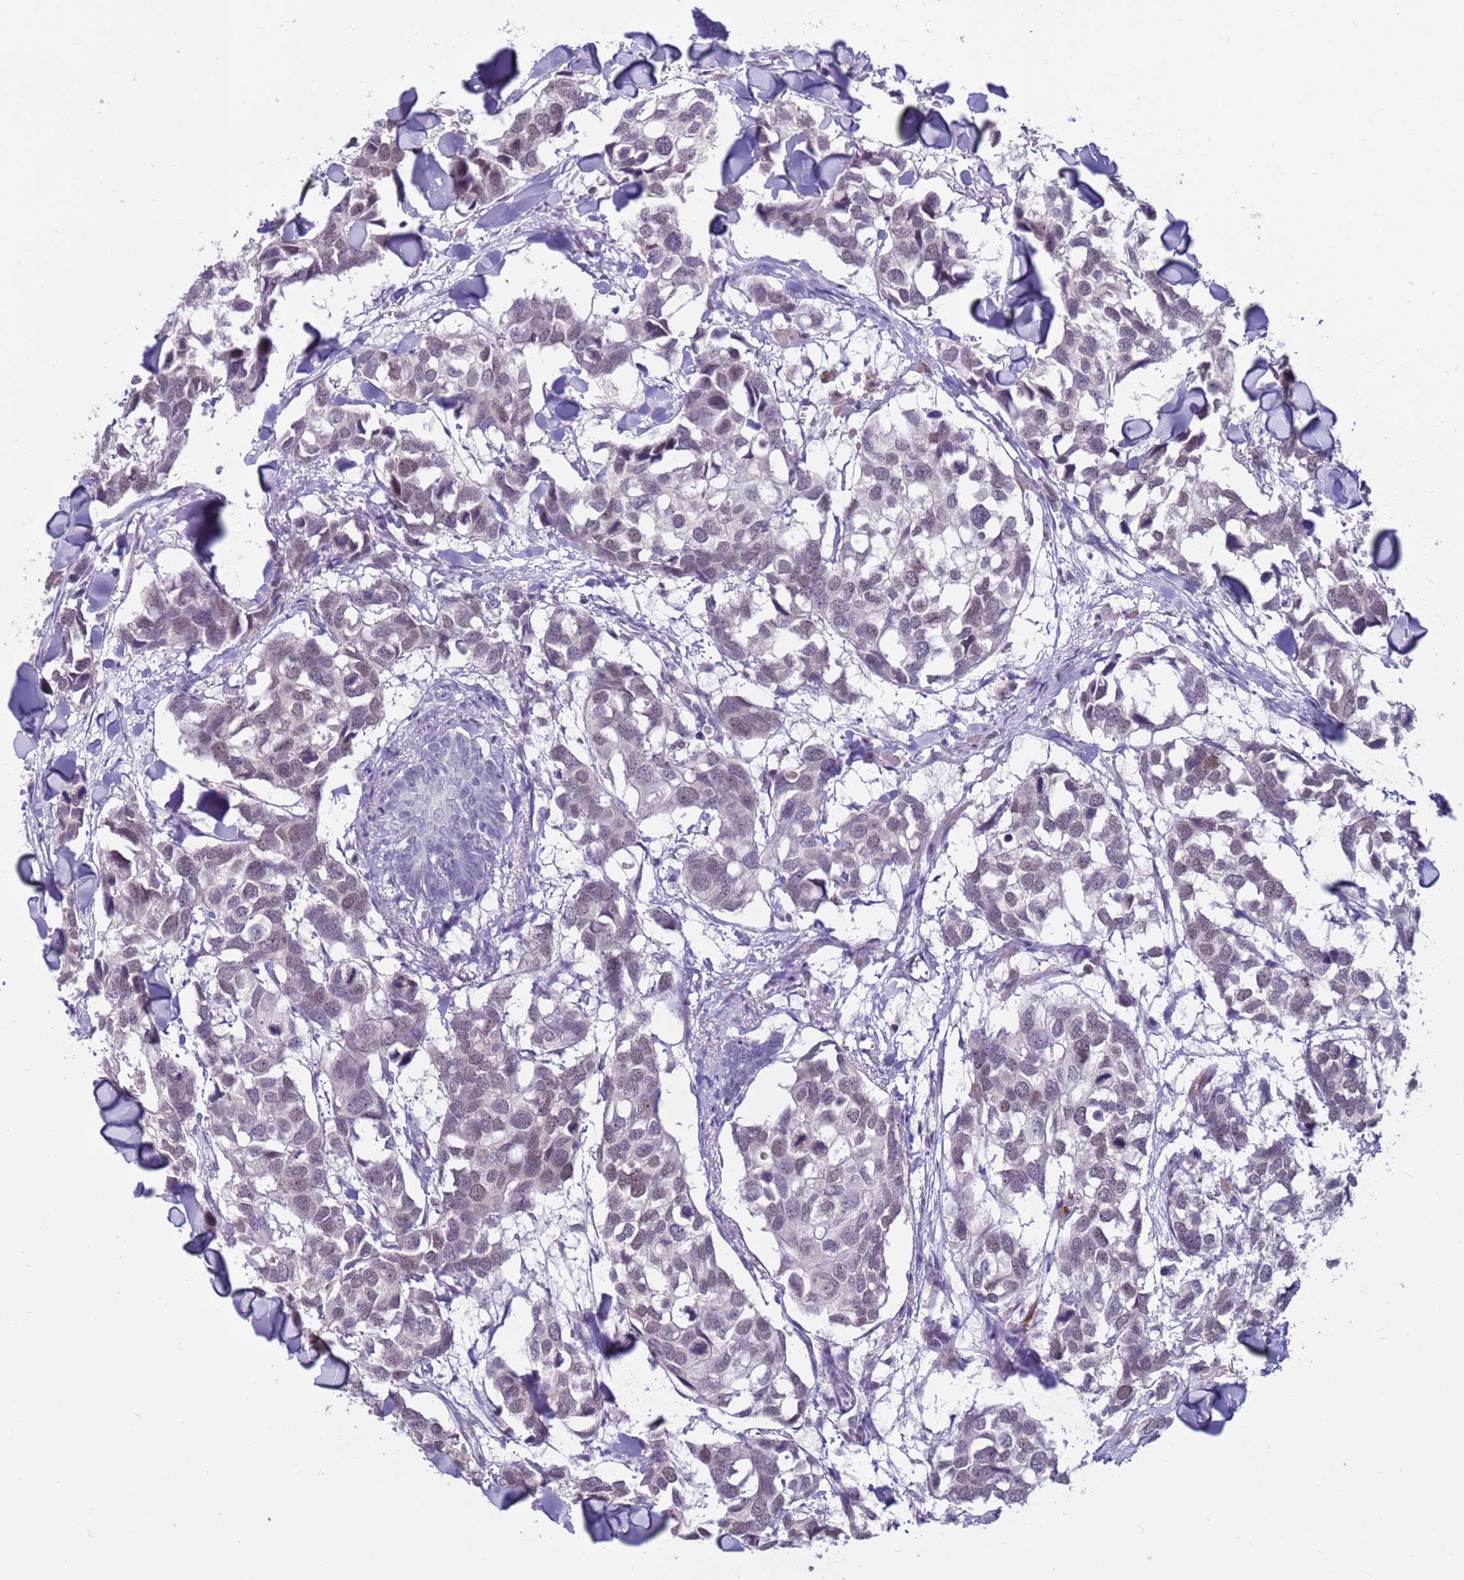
{"staining": {"intensity": "weak", "quantity": "<25%", "location": "nuclear"}, "tissue": "breast cancer", "cell_type": "Tumor cells", "image_type": "cancer", "snomed": [{"axis": "morphology", "description": "Duct carcinoma"}, {"axis": "topography", "description": "Breast"}], "caption": "A histopathology image of human breast infiltrating ductal carcinoma is negative for staining in tumor cells. (Stains: DAB immunohistochemistry (IHC) with hematoxylin counter stain, Microscopy: brightfield microscopy at high magnification).", "gene": "CDK2AP2", "patient": {"sex": "female", "age": 83}}